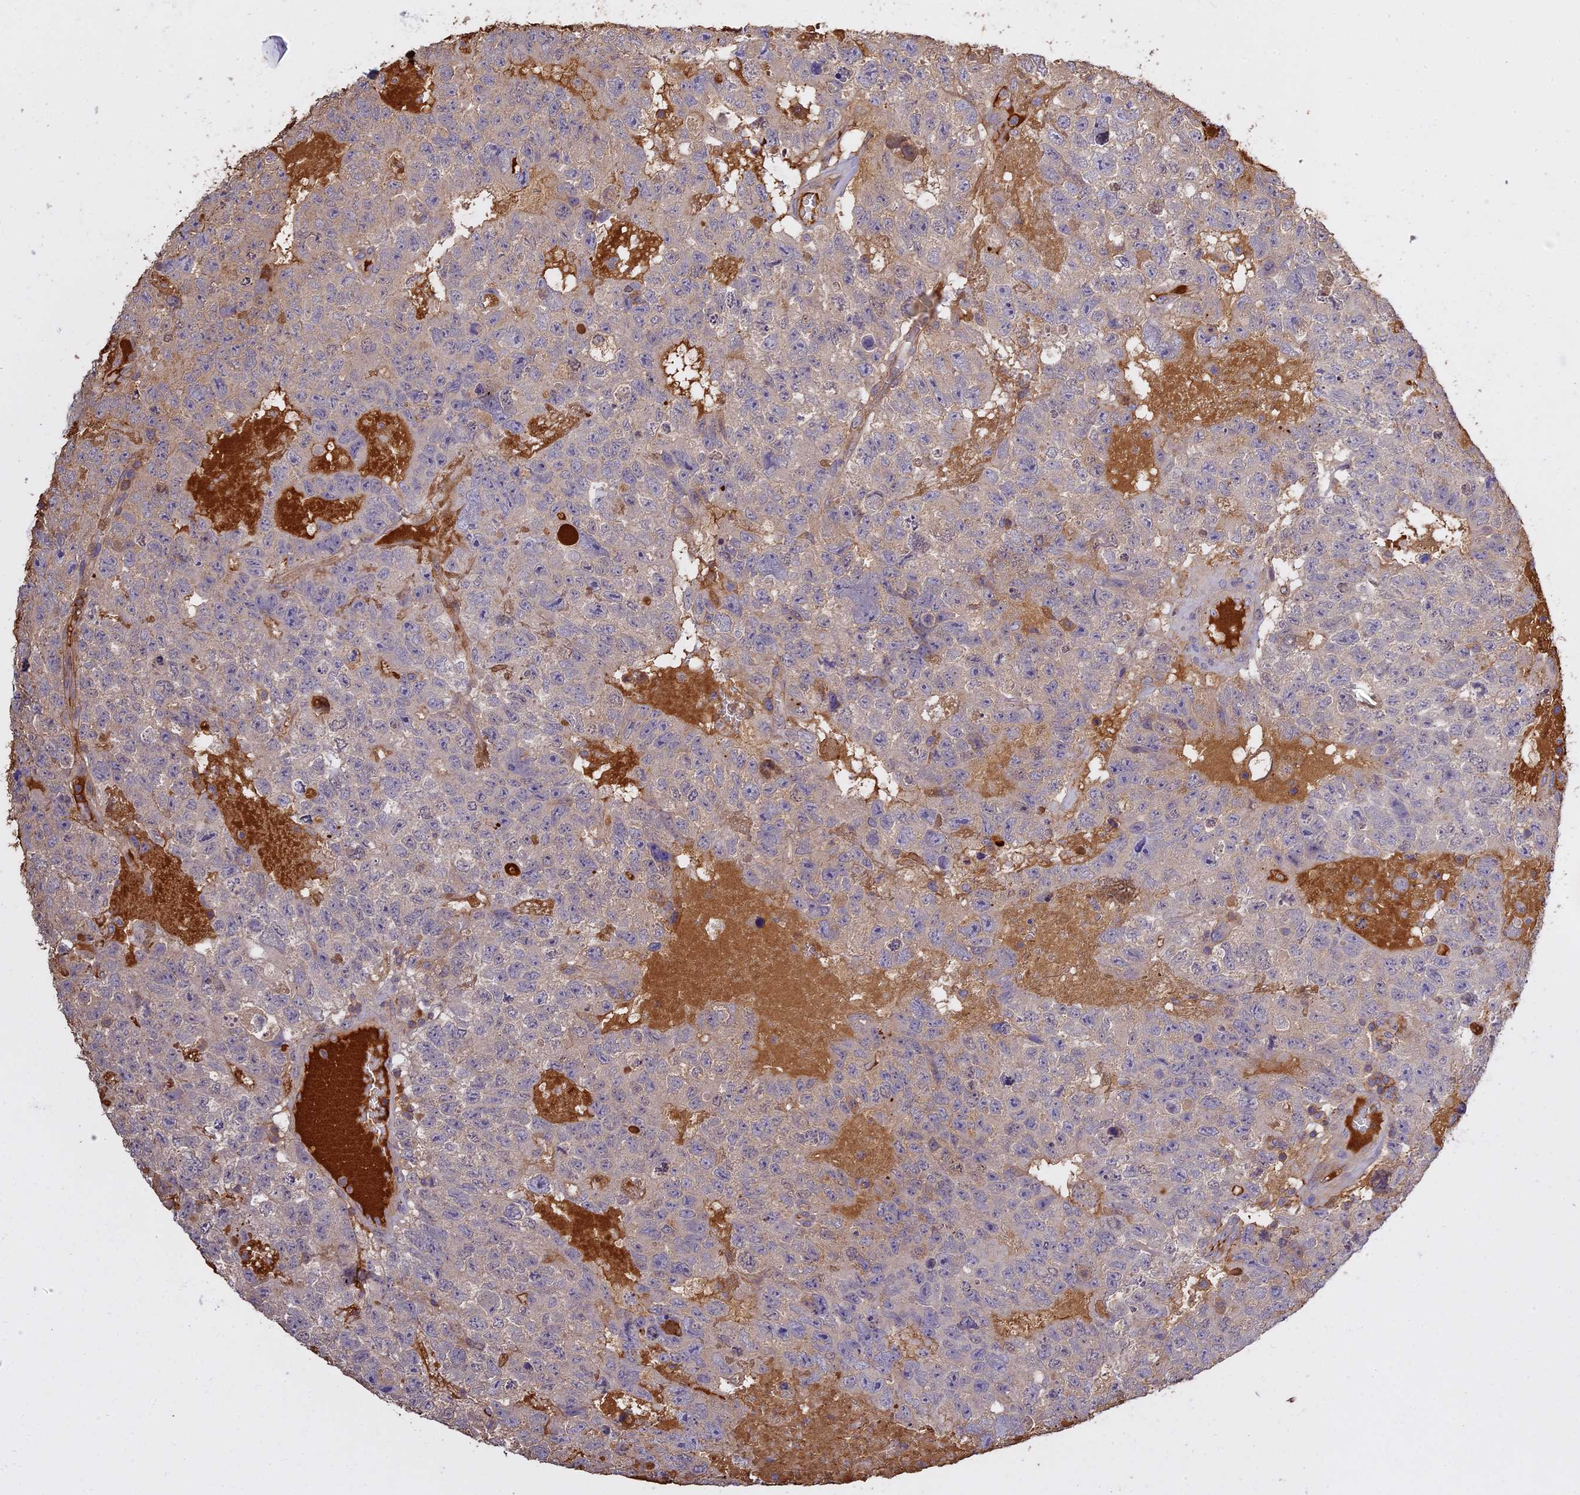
{"staining": {"intensity": "negative", "quantity": "none", "location": "none"}, "tissue": "testis cancer", "cell_type": "Tumor cells", "image_type": "cancer", "snomed": [{"axis": "morphology", "description": "Carcinoma, Embryonal, NOS"}, {"axis": "topography", "description": "Testis"}], "caption": "This is an immunohistochemistry image of testis cancer. There is no expression in tumor cells.", "gene": "CFAP119", "patient": {"sex": "male", "age": 26}}